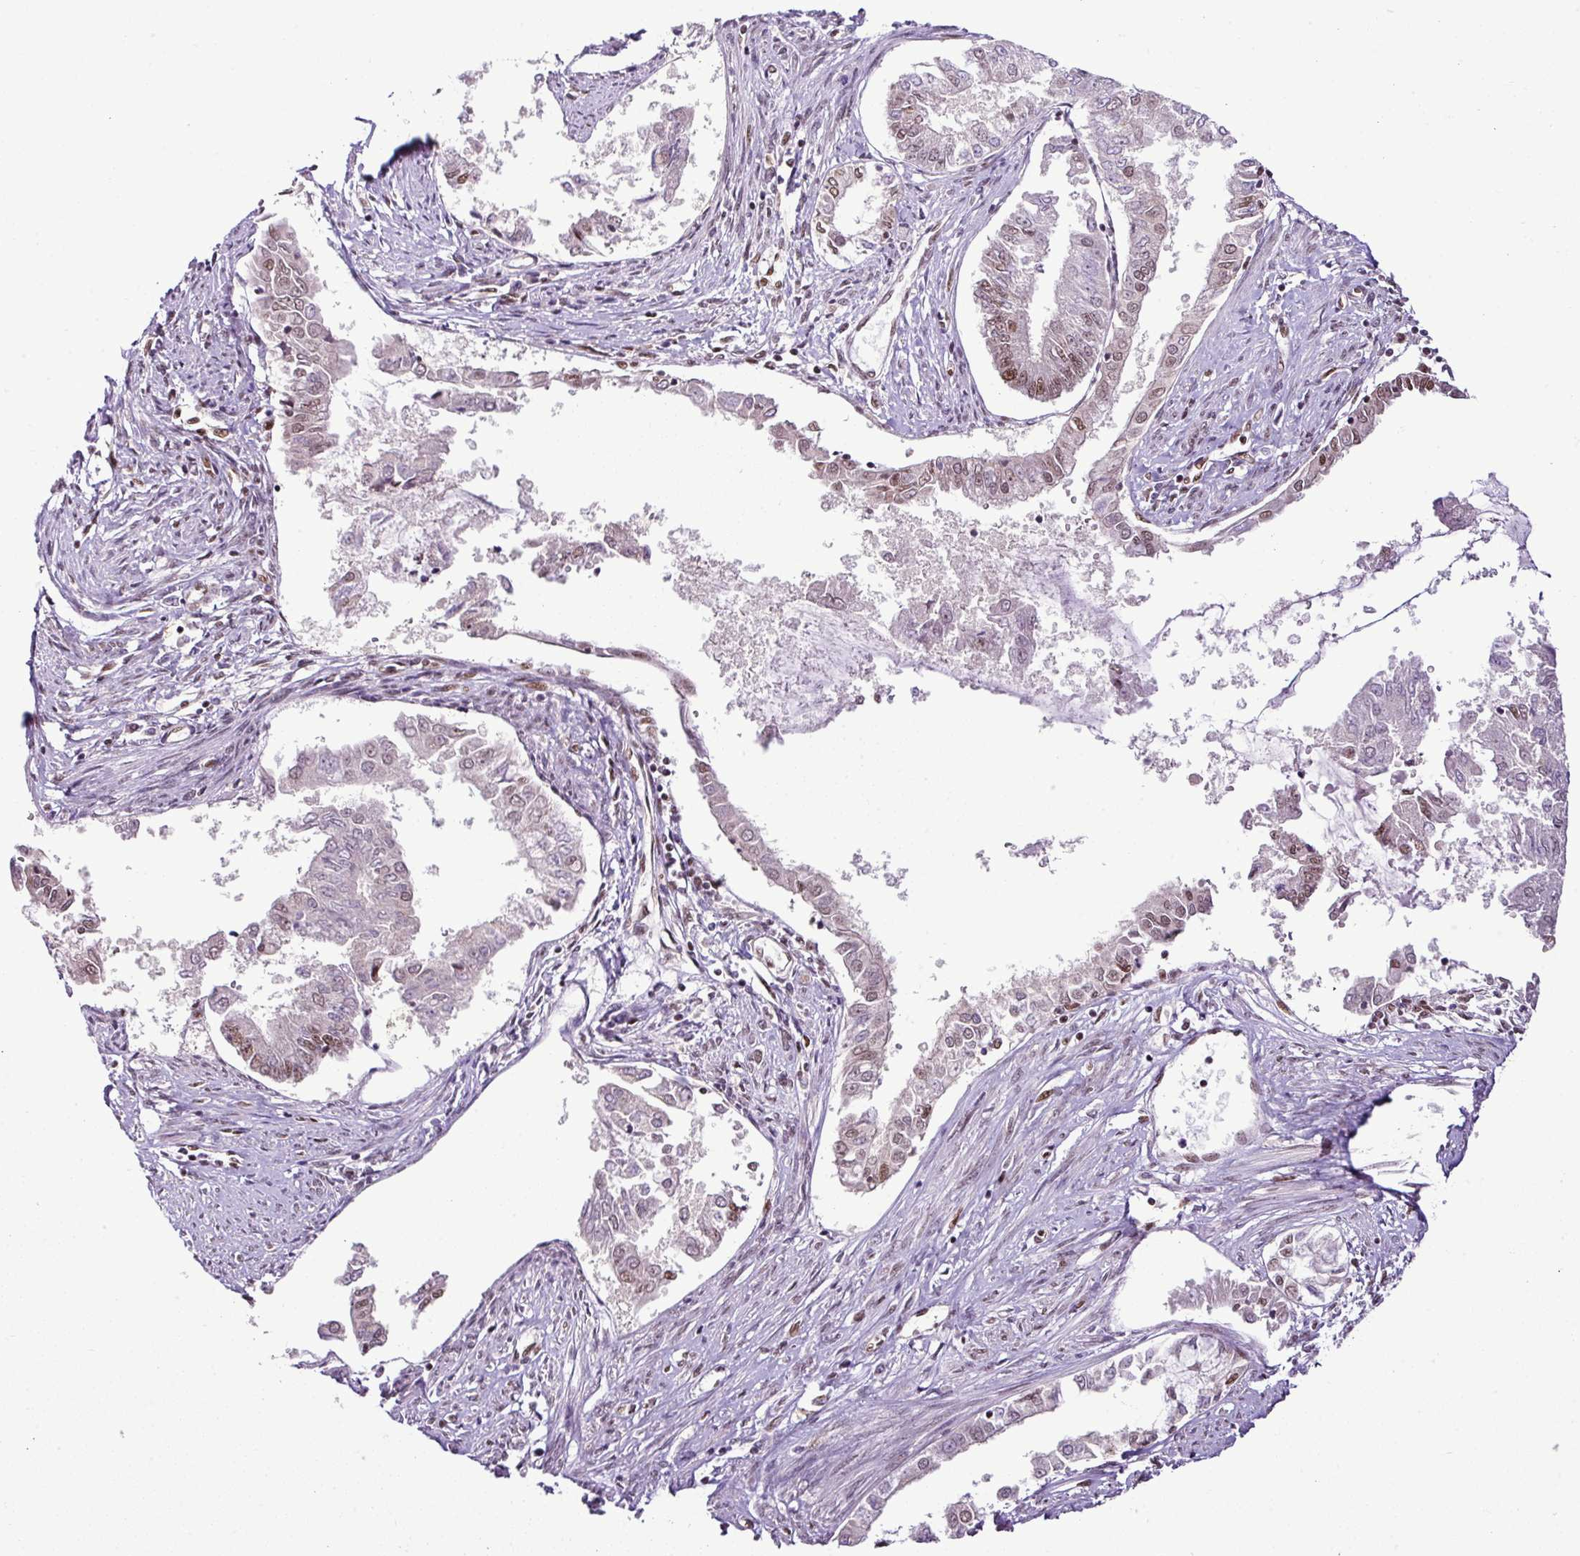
{"staining": {"intensity": "moderate", "quantity": "25%-75%", "location": "nuclear"}, "tissue": "endometrial cancer", "cell_type": "Tumor cells", "image_type": "cancer", "snomed": [{"axis": "morphology", "description": "Adenocarcinoma, NOS"}, {"axis": "topography", "description": "Endometrium"}], "caption": "Brown immunohistochemical staining in endometrial cancer shows moderate nuclear positivity in approximately 25%-75% of tumor cells.", "gene": "PGAP4", "patient": {"sex": "female", "age": 76}}